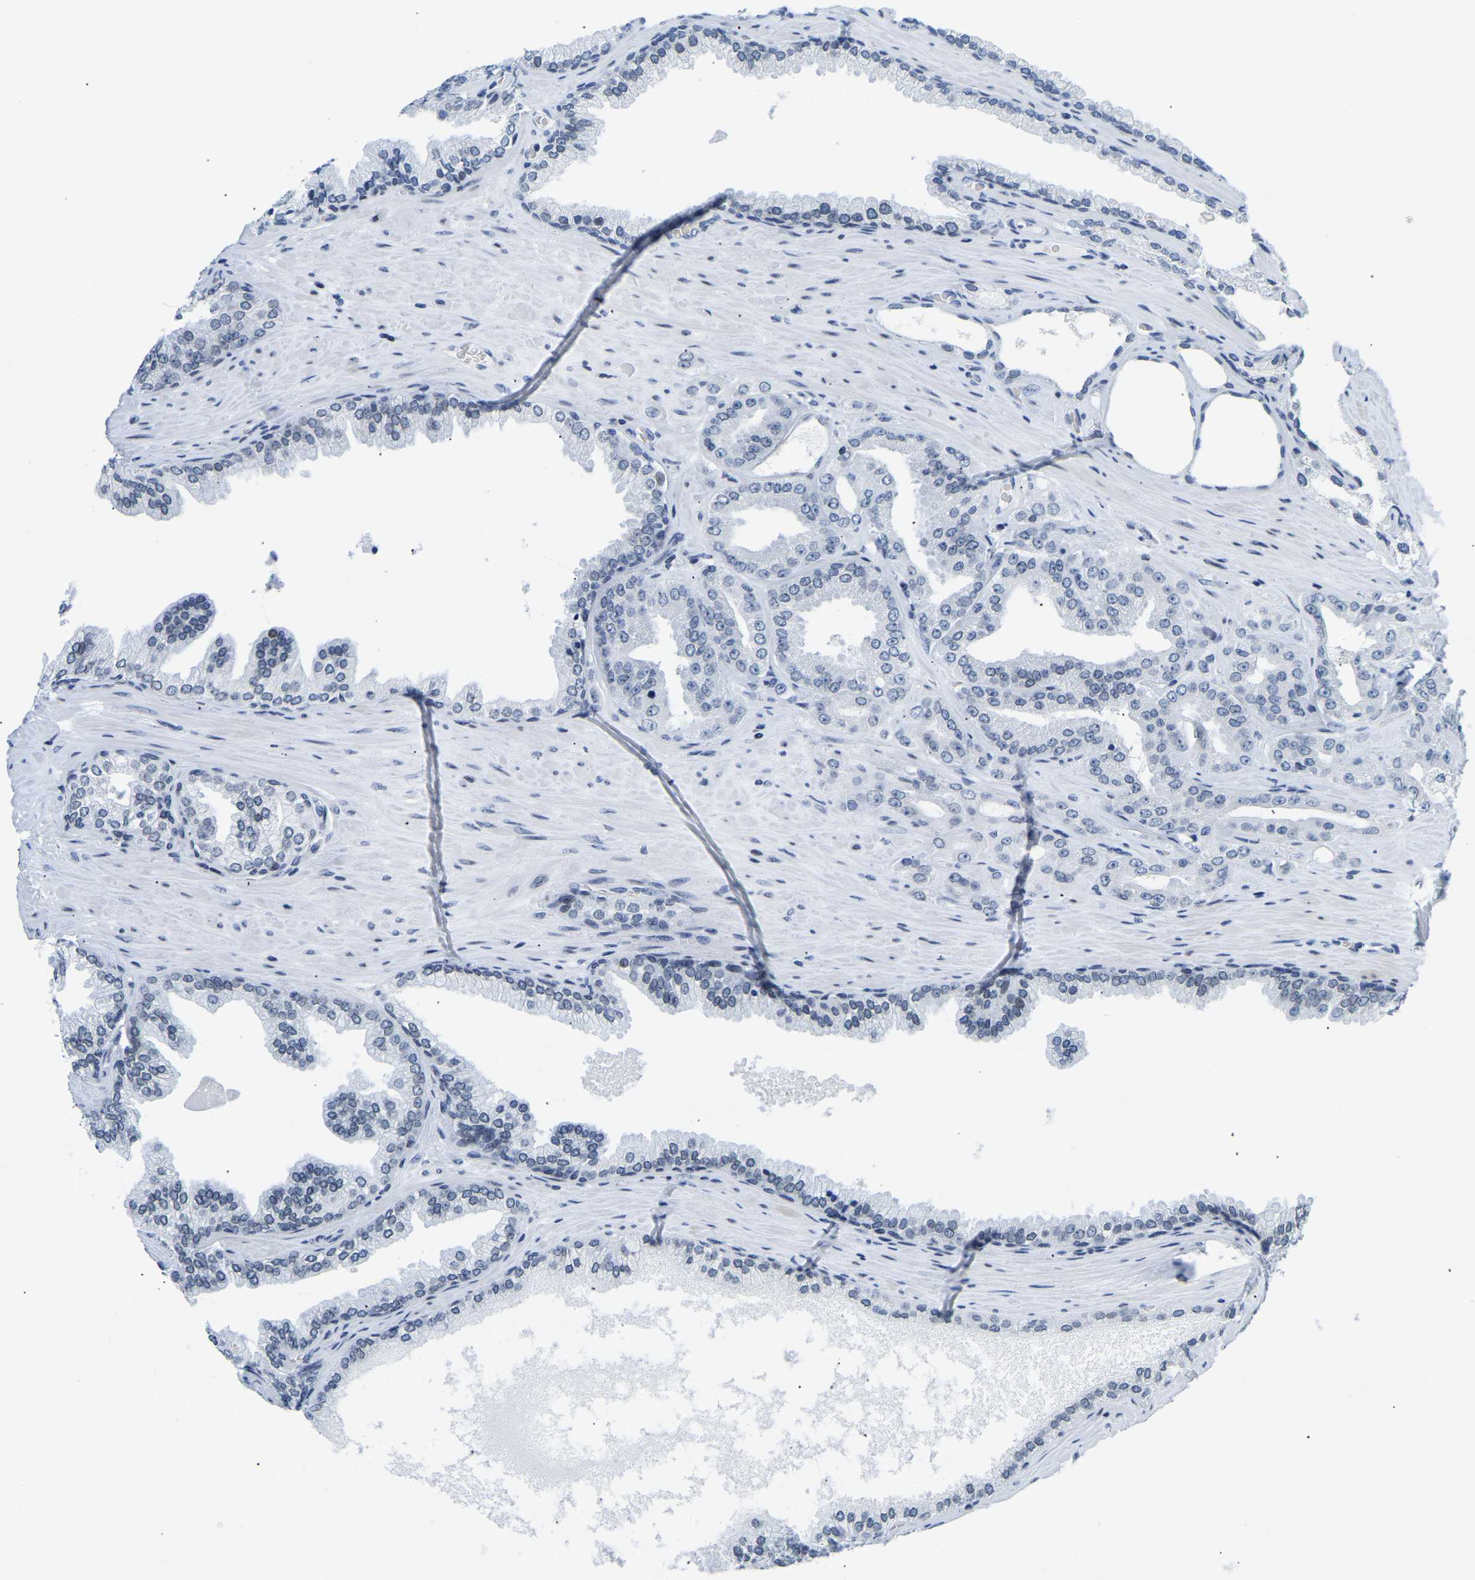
{"staining": {"intensity": "negative", "quantity": "none", "location": "none"}, "tissue": "prostate cancer", "cell_type": "Tumor cells", "image_type": "cancer", "snomed": [{"axis": "morphology", "description": "Adenocarcinoma, High grade"}, {"axis": "topography", "description": "Prostate"}], "caption": "High magnification brightfield microscopy of prostate adenocarcinoma (high-grade) stained with DAB (3,3'-diaminobenzidine) (brown) and counterstained with hematoxylin (blue): tumor cells show no significant staining.", "gene": "UPK3A", "patient": {"sex": "male", "age": 71}}